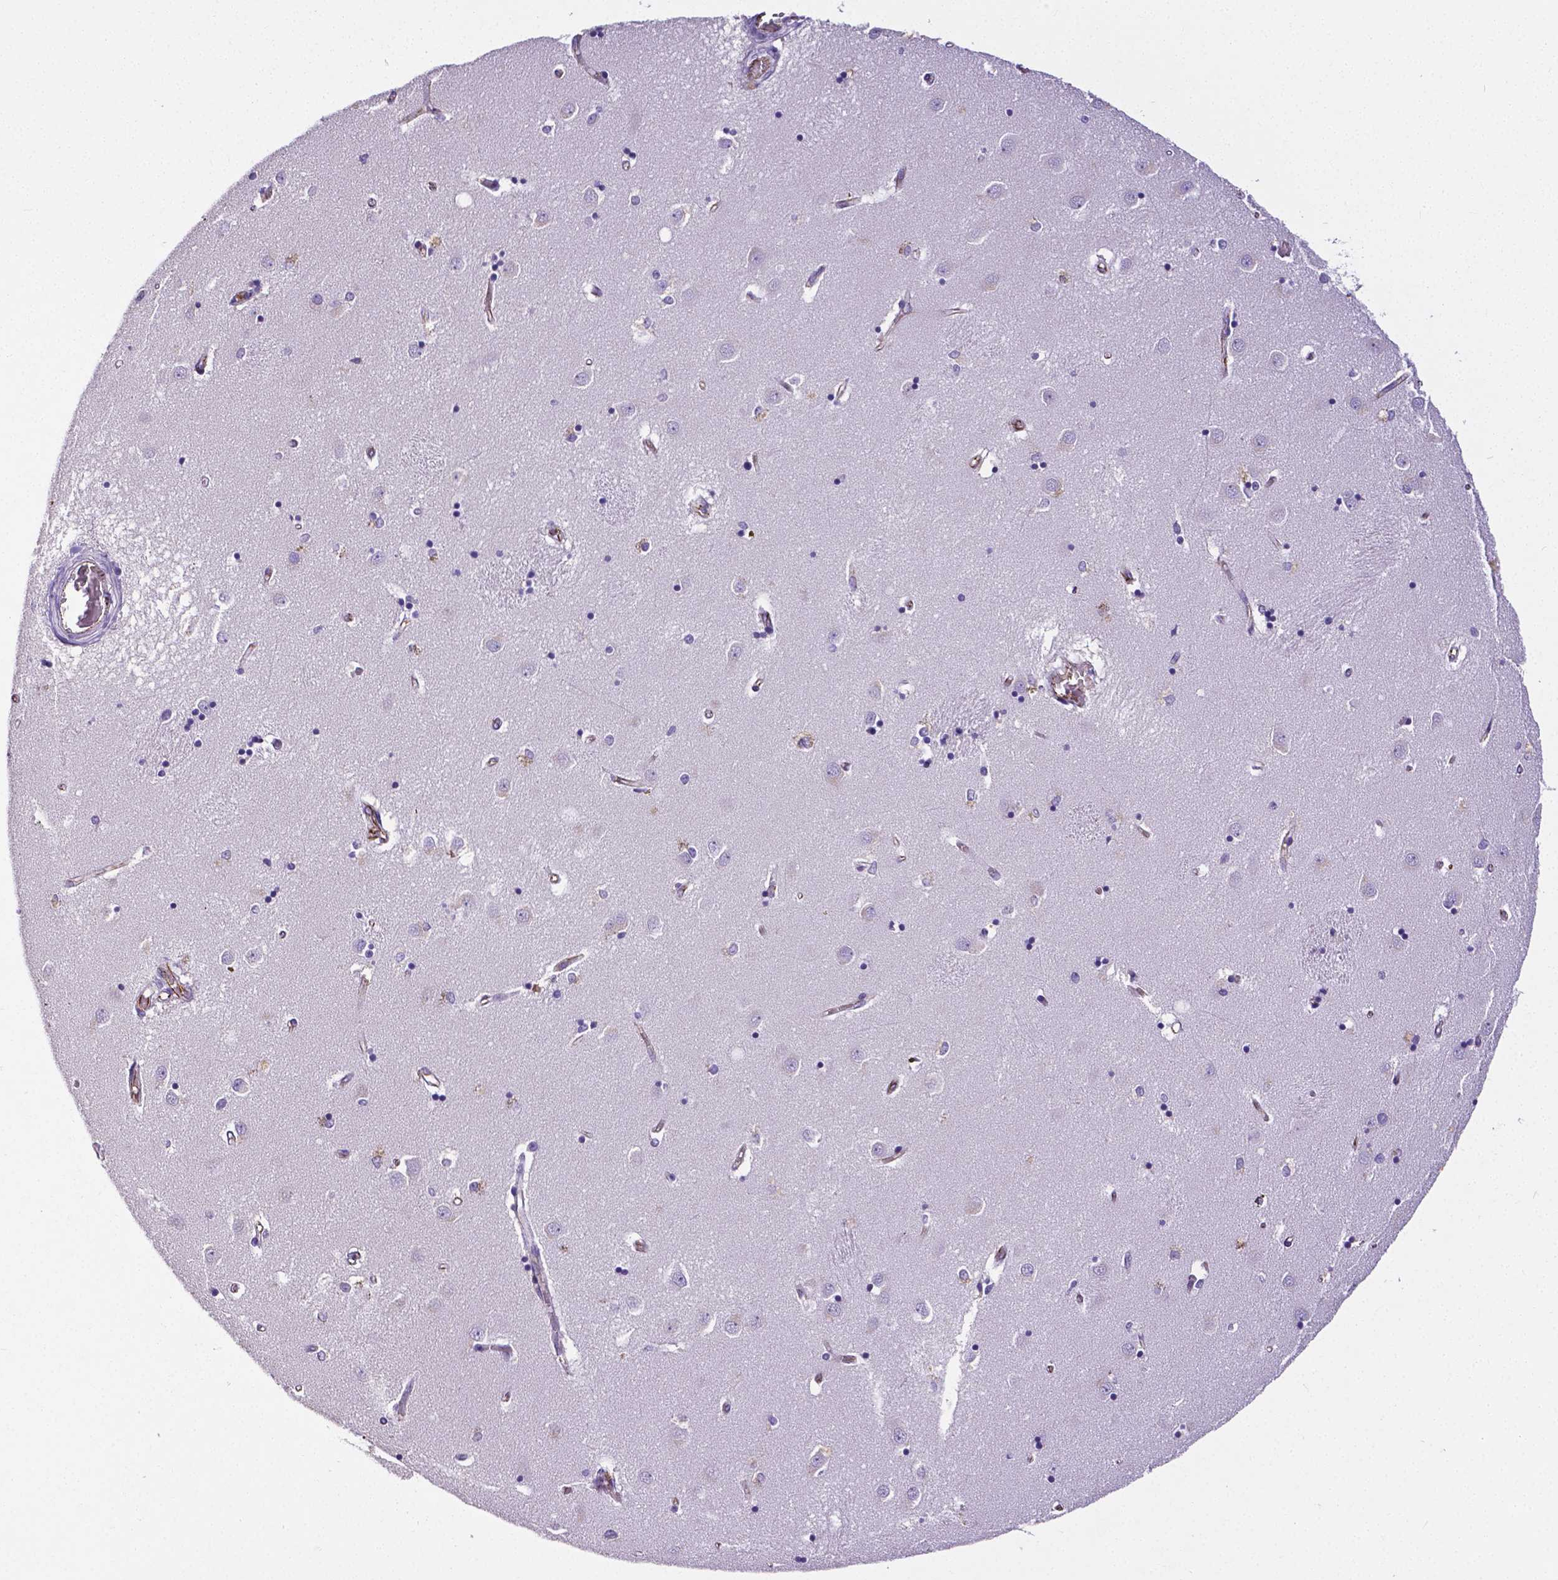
{"staining": {"intensity": "negative", "quantity": "none", "location": "none"}, "tissue": "caudate", "cell_type": "Glial cells", "image_type": "normal", "snomed": [{"axis": "morphology", "description": "Normal tissue, NOS"}, {"axis": "topography", "description": "Lateral ventricle wall"}], "caption": "DAB immunohistochemical staining of normal human caudate displays no significant expression in glial cells.", "gene": "OCLN", "patient": {"sex": "male", "age": 54}}